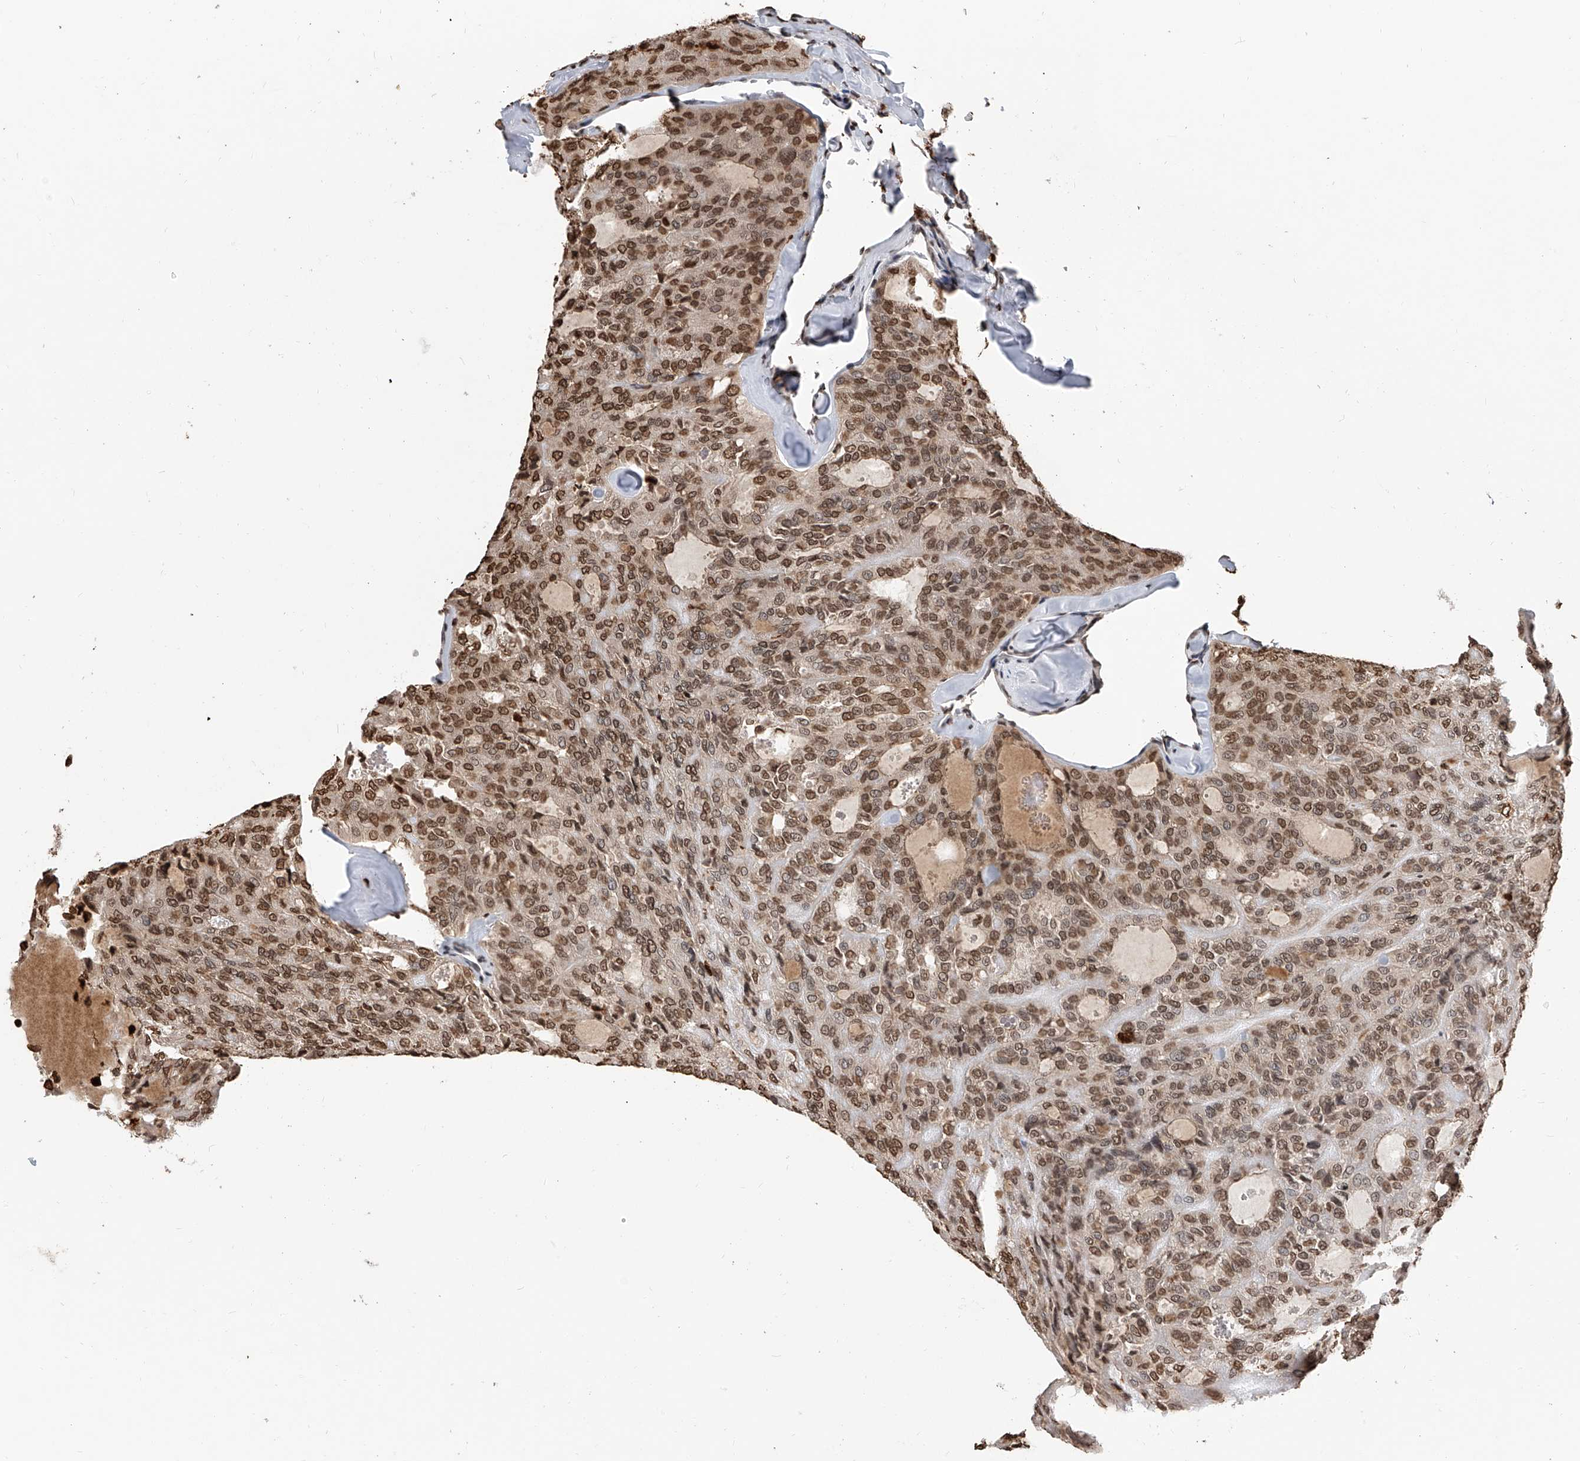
{"staining": {"intensity": "moderate", "quantity": ">75%", "location": "nuclear"}, "tissue": "thyroid cancer", "cell_type": "Tumor cells", "image_type": "cancer", "snomed": [{"axis": "morphology", "description": "Follicular adenoma carcinoma, NOS"}, {"axis": "topography", "description": "Thyroid gland"}], "caption": "Thyroid follicular adenoma carcinoma stained with DAB (3,3'-diaminobenzidine) IHC shows medium levels of moderate nuclear expression in about >75% of tumor cells.", "gene": "CFAP410", "patient": {"sex": "male", "age": 75}}